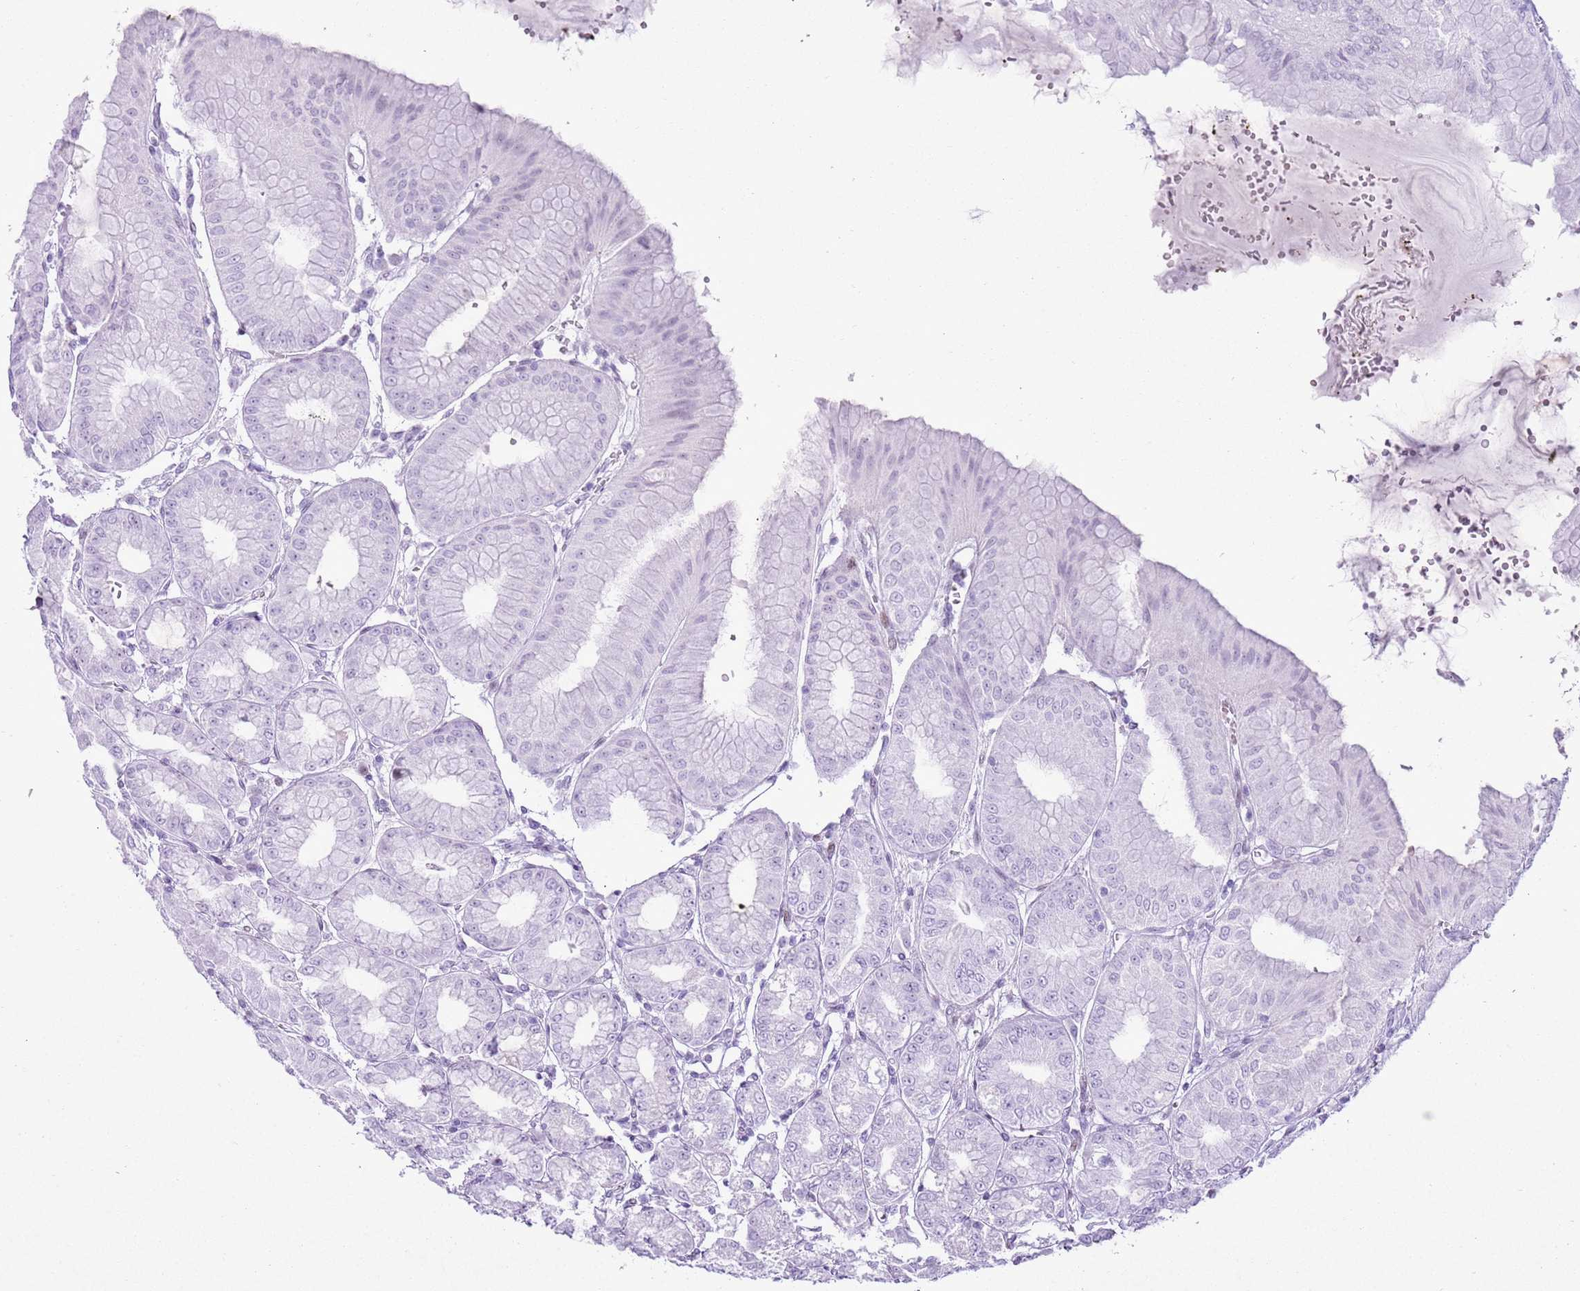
{"staining": {"intensity": "moderate", "quantity": "<25%", "location": "cytoplasmic/membranous"}, "tissue": "stomach", "cell_type": "Glandular cells", "image_type": "normal", "snomed": [{"axis": "morphology", "description": "Normal tissue, NOS"}, {"axis": "topography", "description": "Stomach, lower"}], "caption": "Moderate cytoplasmic/membranous expression is seen in about <25% of glandular cells in normal stomach.", "gene": "ASIP", "patient": {"sex": "male", "age": 71}}